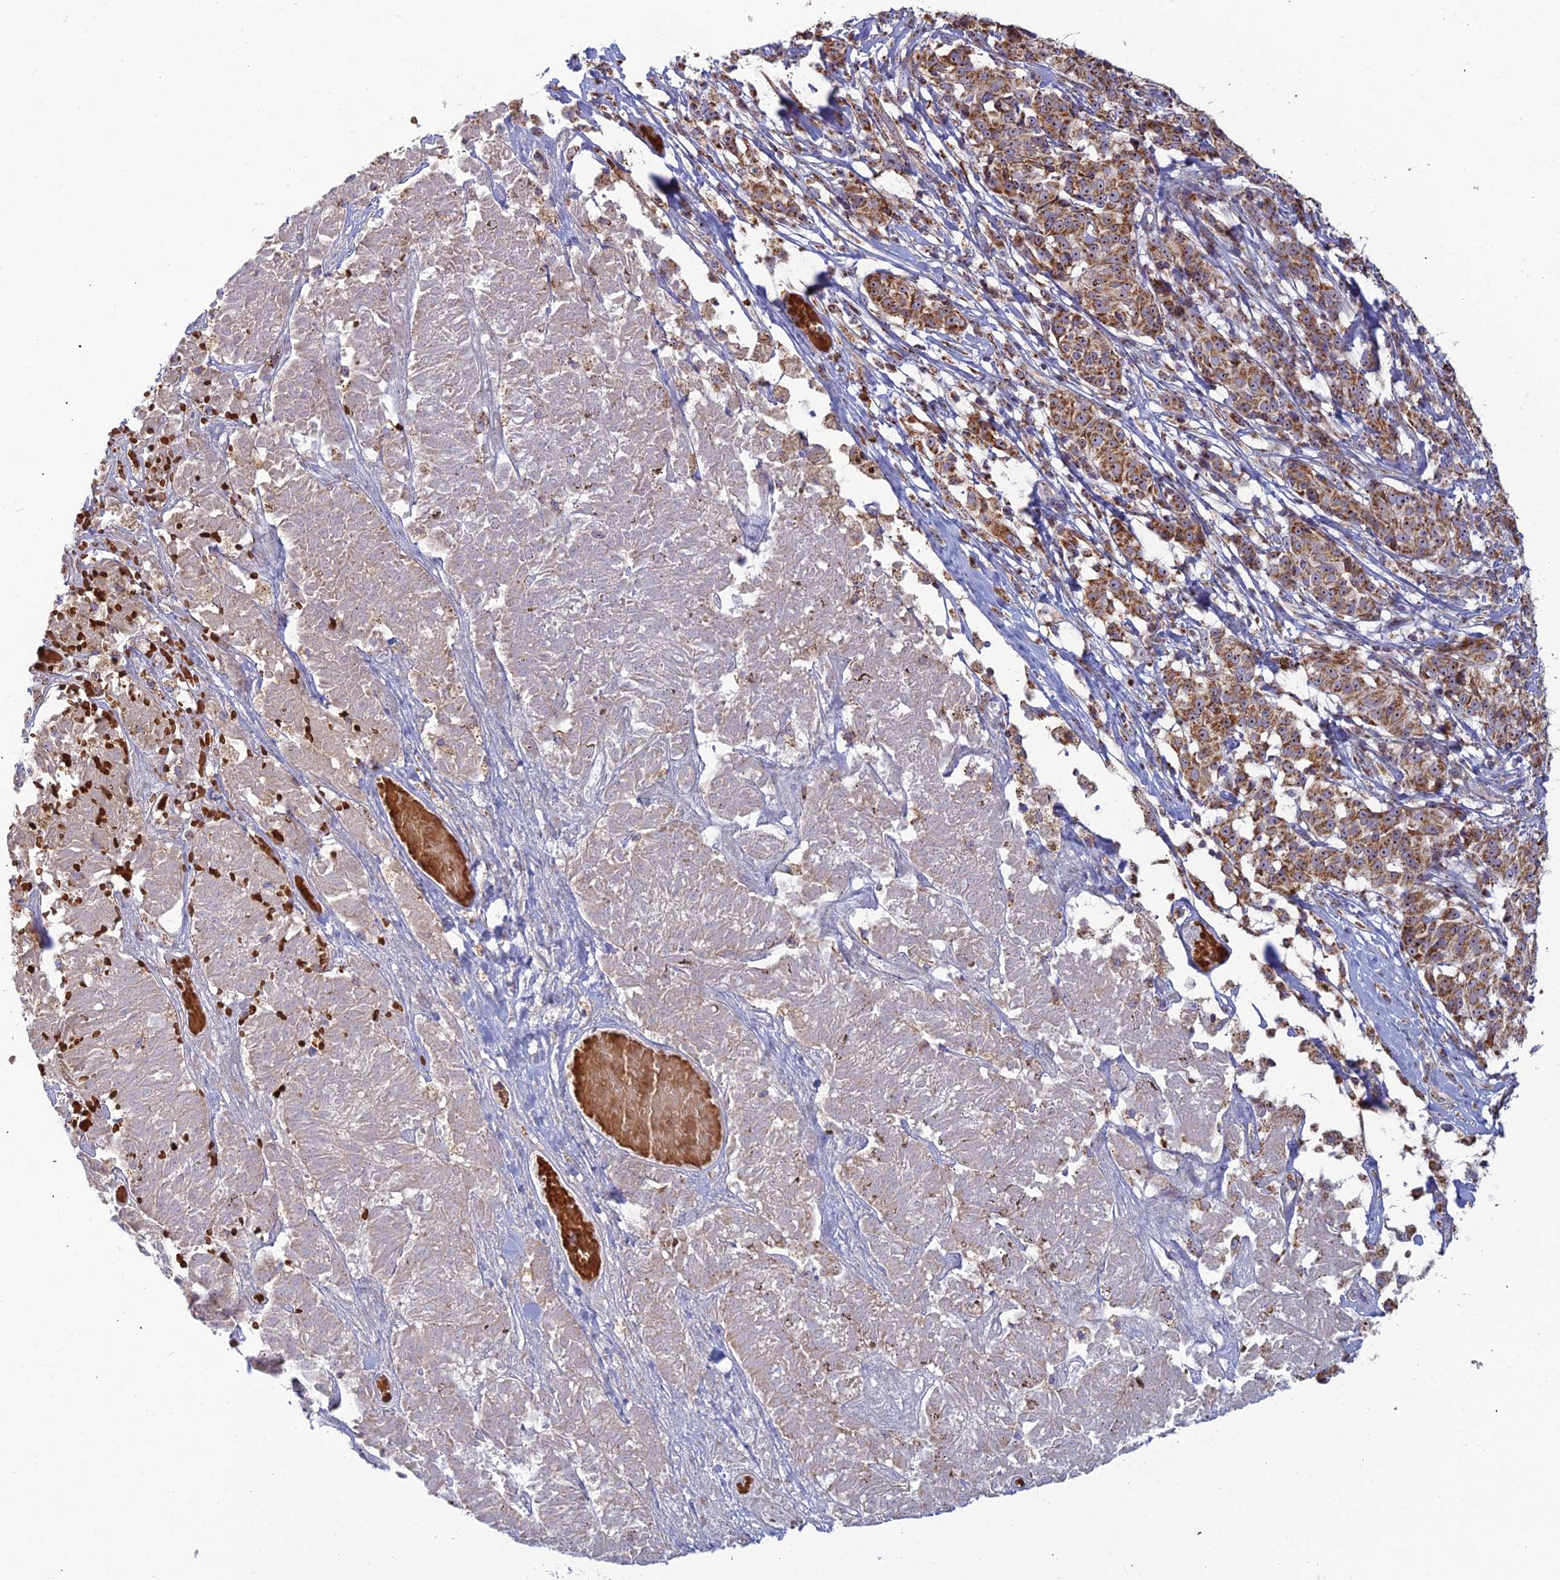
{"staining": {"intensity": "strong", "quantity": ">75%", "location": "cytoplasmic/membranous"}, "tissue": "melanoma", "cell_type": "Tumor cells", "image_type": "cancer", "snomed": [{"axis": "morphology", "description": "Malignant melanoma, NOS"}, {"axis": "topography", "description": "Skin"}], "caption": "An image showing strong cytoplasmic/membranous expression in approximately >75% of tumor cells in melanoma, as visualized by brown immunohistochemical staining.", "gene": "SLC35F4", "patient": {"sex": "female", "age": 72}}